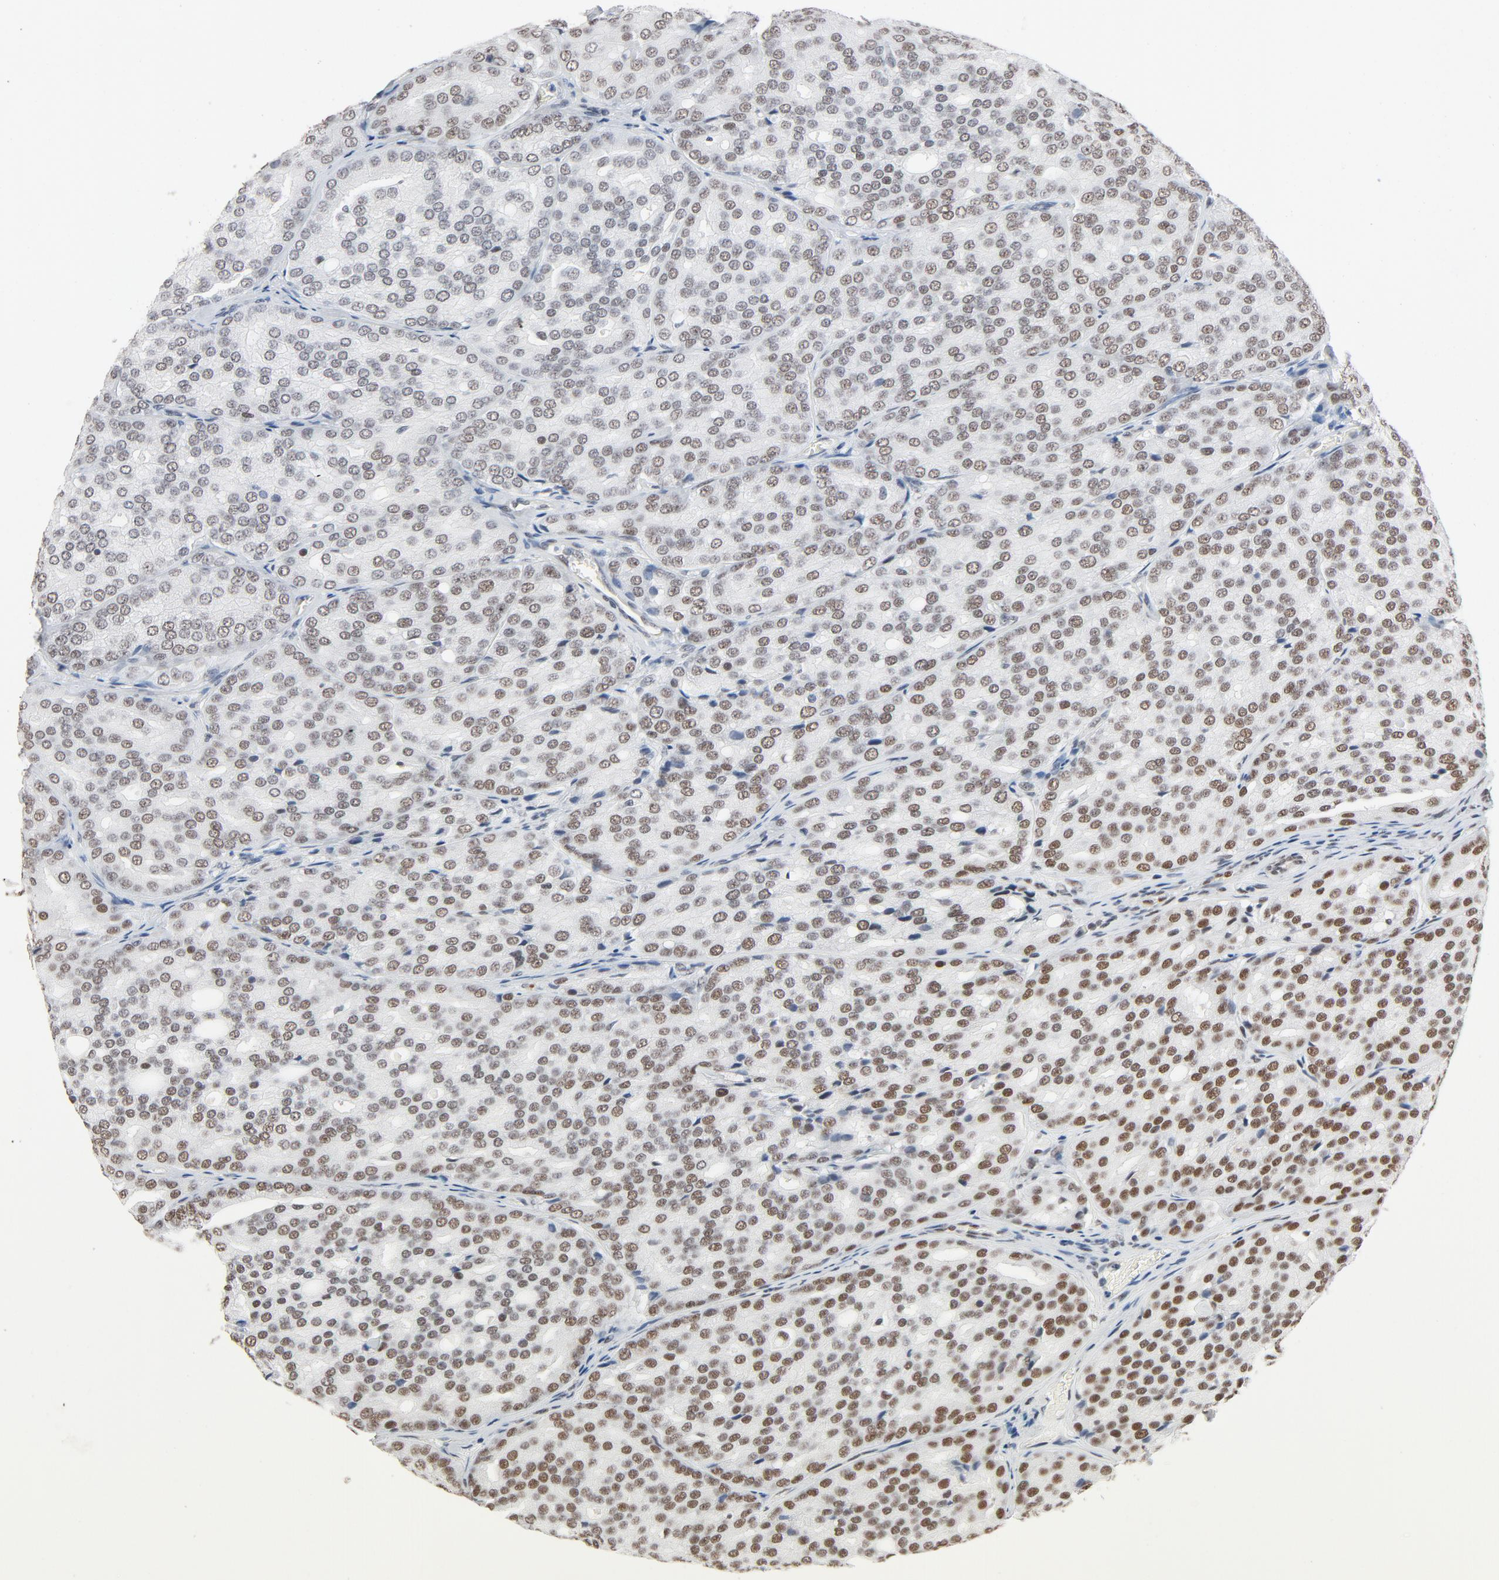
{"staining": {"intensity": "moderate", "quantity": ">75%", "location": "nuclear"}, "tissue": "prostate cancer", "cell_type": "Tumor cells", "image_type": "cancer", "snomed": [{"axis": "morphology", "description": "Adenocarcinoma, High grade"}, {"axis": "topography", "description": "Prostate"}], "caption": "Human prostate cancer (high-grade adenocarcinoma) stained for a protein (brown) demonstrates moderate nuclear positive staining in about >75% of tumor cells.", "gene": "MRE11", "patient": {"sex": "male", "age": 64}}